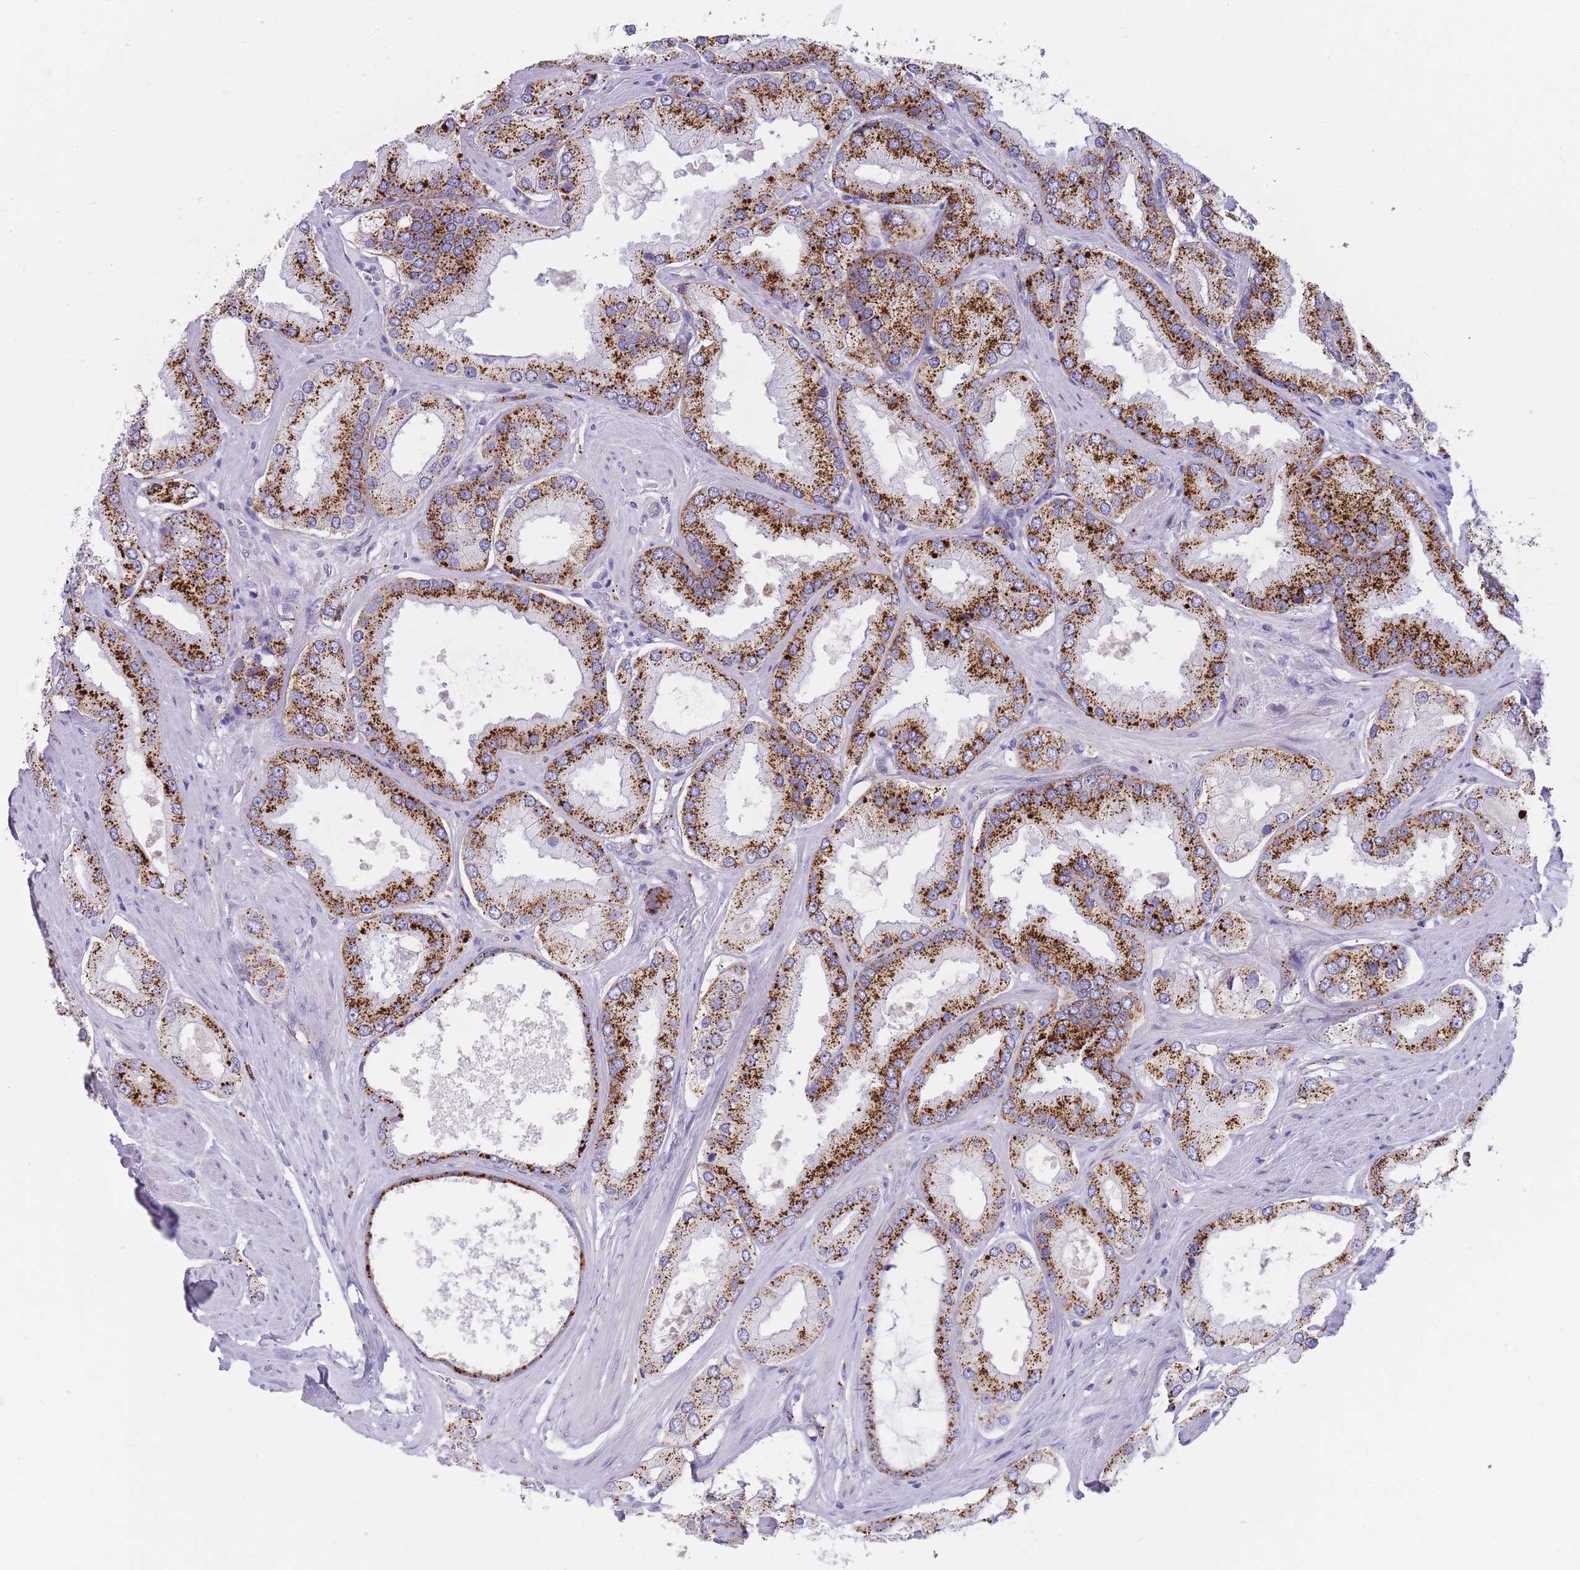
{"staining": {"intensity": "strong", "quantity": ">75%", "location": "cytoplasmic/membranous"}, "tissue": "prostate cancer", "cell_type": "Tumor cells", "image_type": "cancer", "snomed": [{"axis": "morphology", "description": "Adenocarcinoma, Low grade"}, {"axis": "topography", "description": "Prostate"}], "caption": "Protein staining of prostate cancer tissue displays strong cytoplasmic/membranous staining in approximately >75% of tumor cells.", "gene": "GAA", "patient": {"sex": "male", "age": 42}}